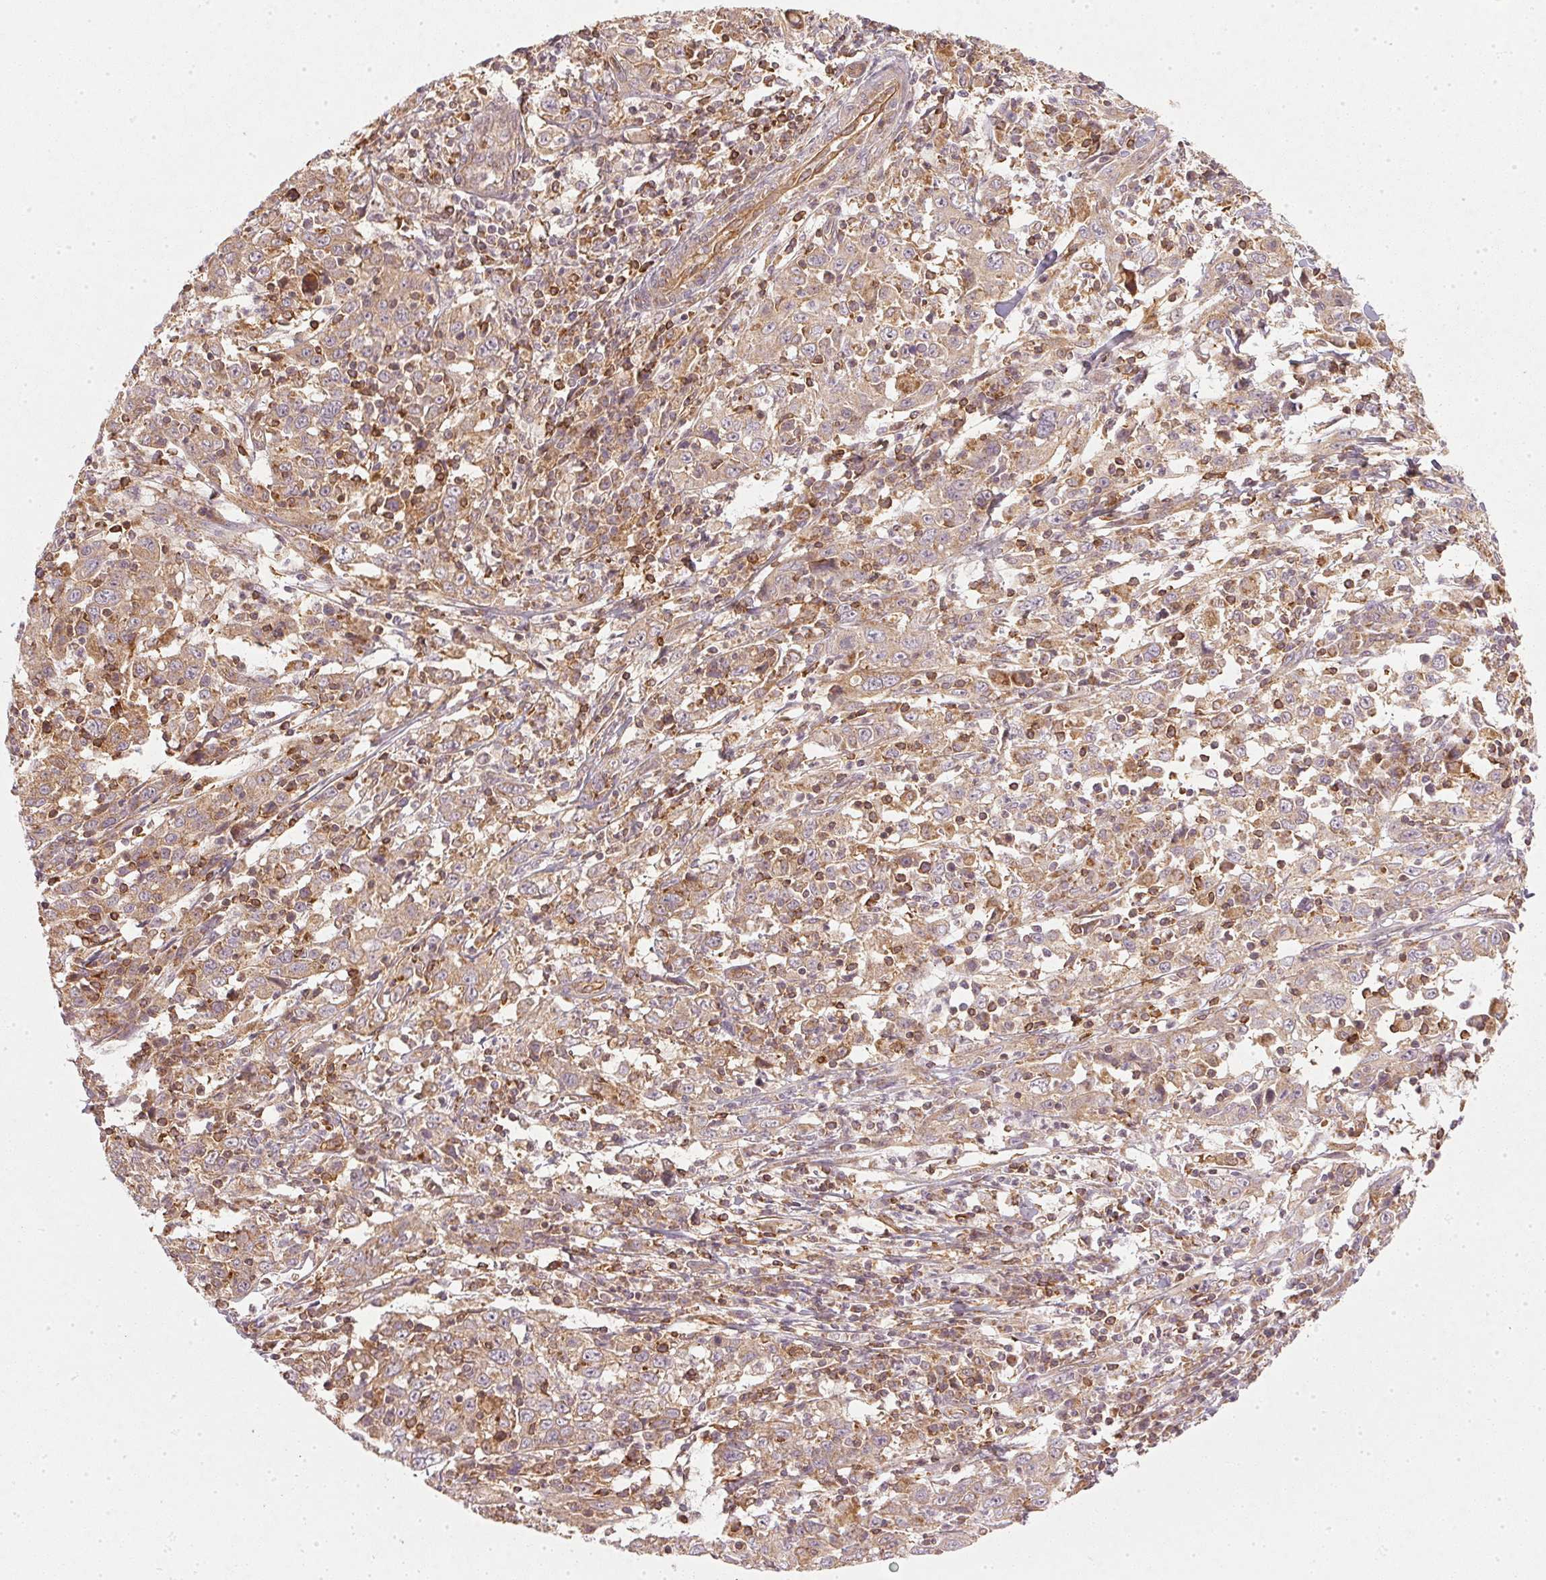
{"staining": {"intensity": "weak", "quantity": ">75%", "location": "cytoplasmic/membranous"}, "tissue": "cervical cancer", "cell_type": "Tumor cells", "image_type": "cancer", "snomed": [{"axis": "morphology", "description": "Squamous cell carcinoma, NOS"}, {"axis": "topography", "description": "Cervix"}], "caption": "Protein staining of cervical cancer (squamous cell carcinoma) tissue exhibits weak cytoplasmic/membranous positivity in about >75% of tumor cells.", "gene": "NADK2", "patient": {"sex": "female", "age": 46}}